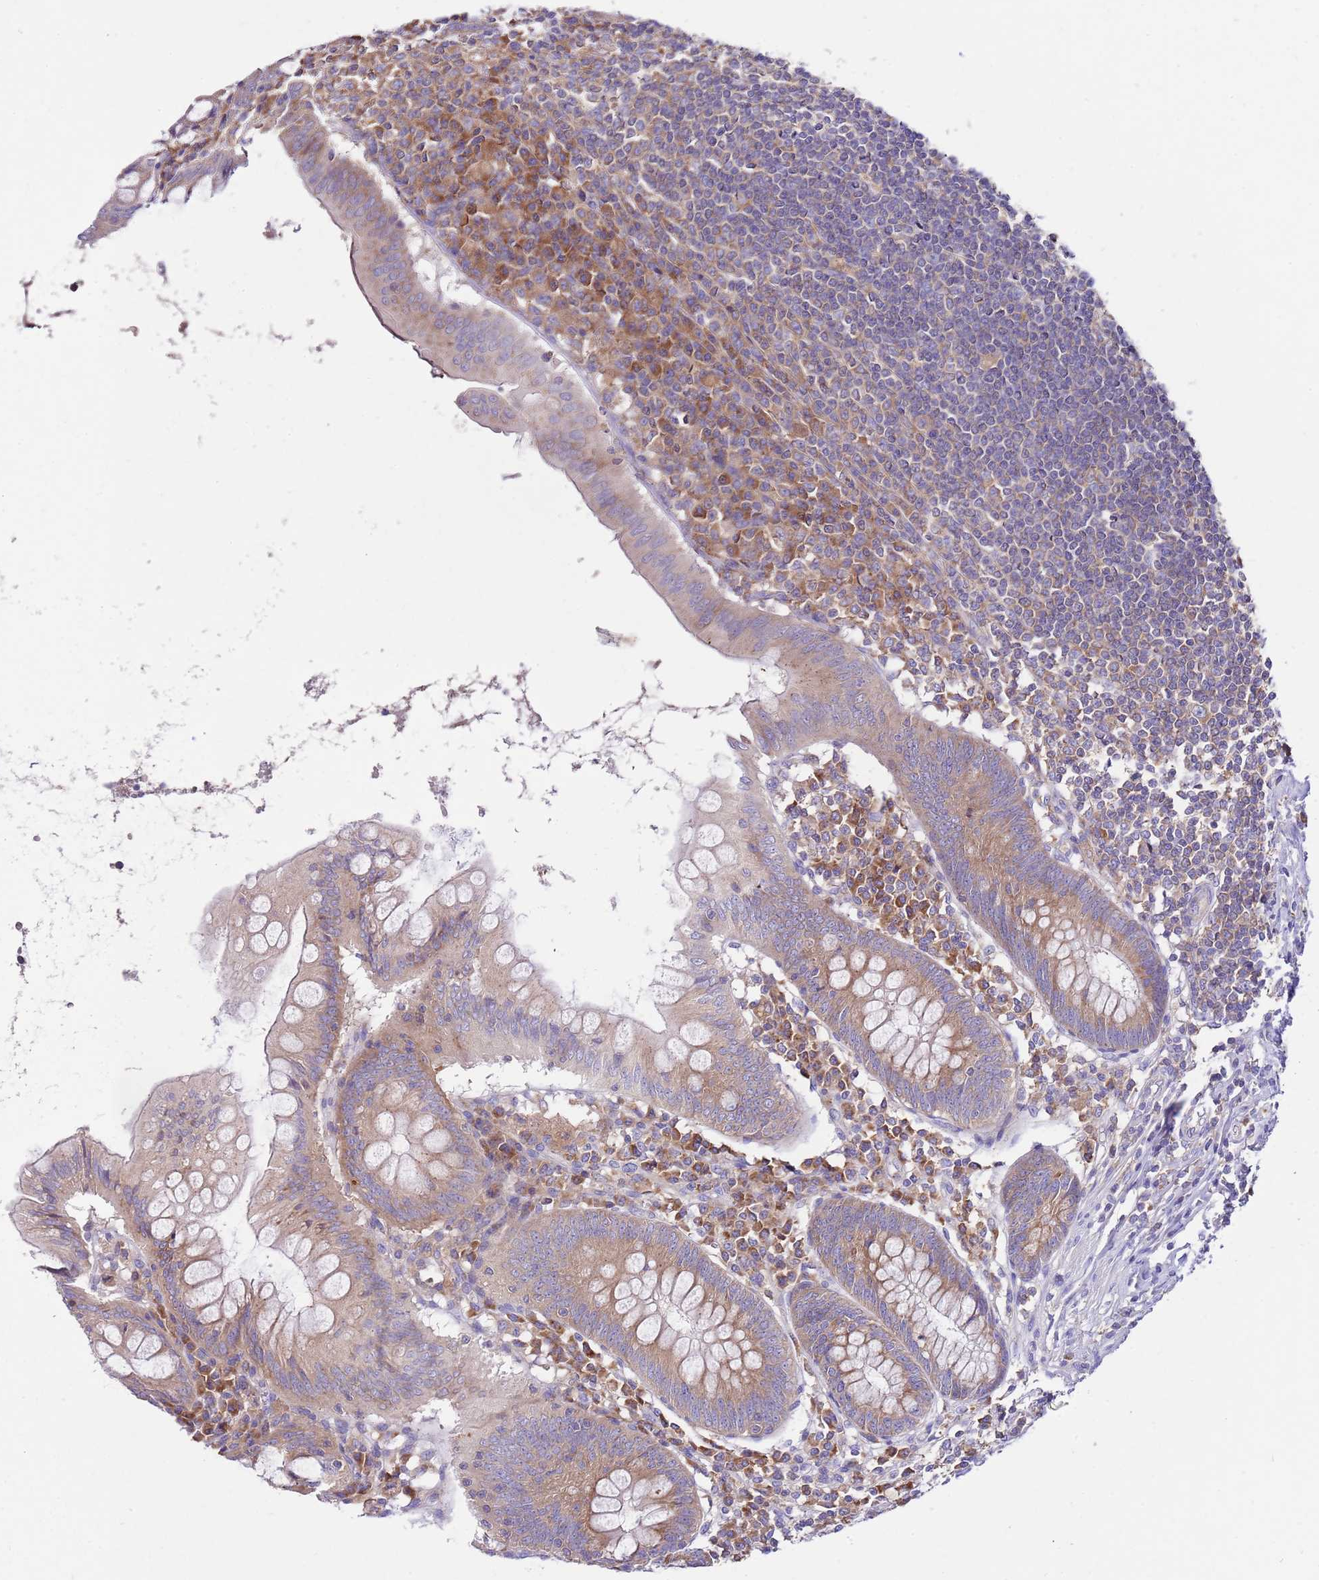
{"staining": {"intensity": "moderate", "quantity": ">75%", "location": "cytoplasmic/membranous"}, "tissue": "appendix", "cell_type": "Glandular cells", "image_type": "normal", "snomed": [{"axis": "morphology", "description": "Normal tissue, NOS"}, {"axis": "topography", "description": "Appendix"}], "caption": "Glandular cells exhibit medium levels of moderate cytoplasmic/membranous staining in approximately >75% of cells in benign appendix.", "gene": "RPS10", "patient": {"sex": "female", "age": 54}}